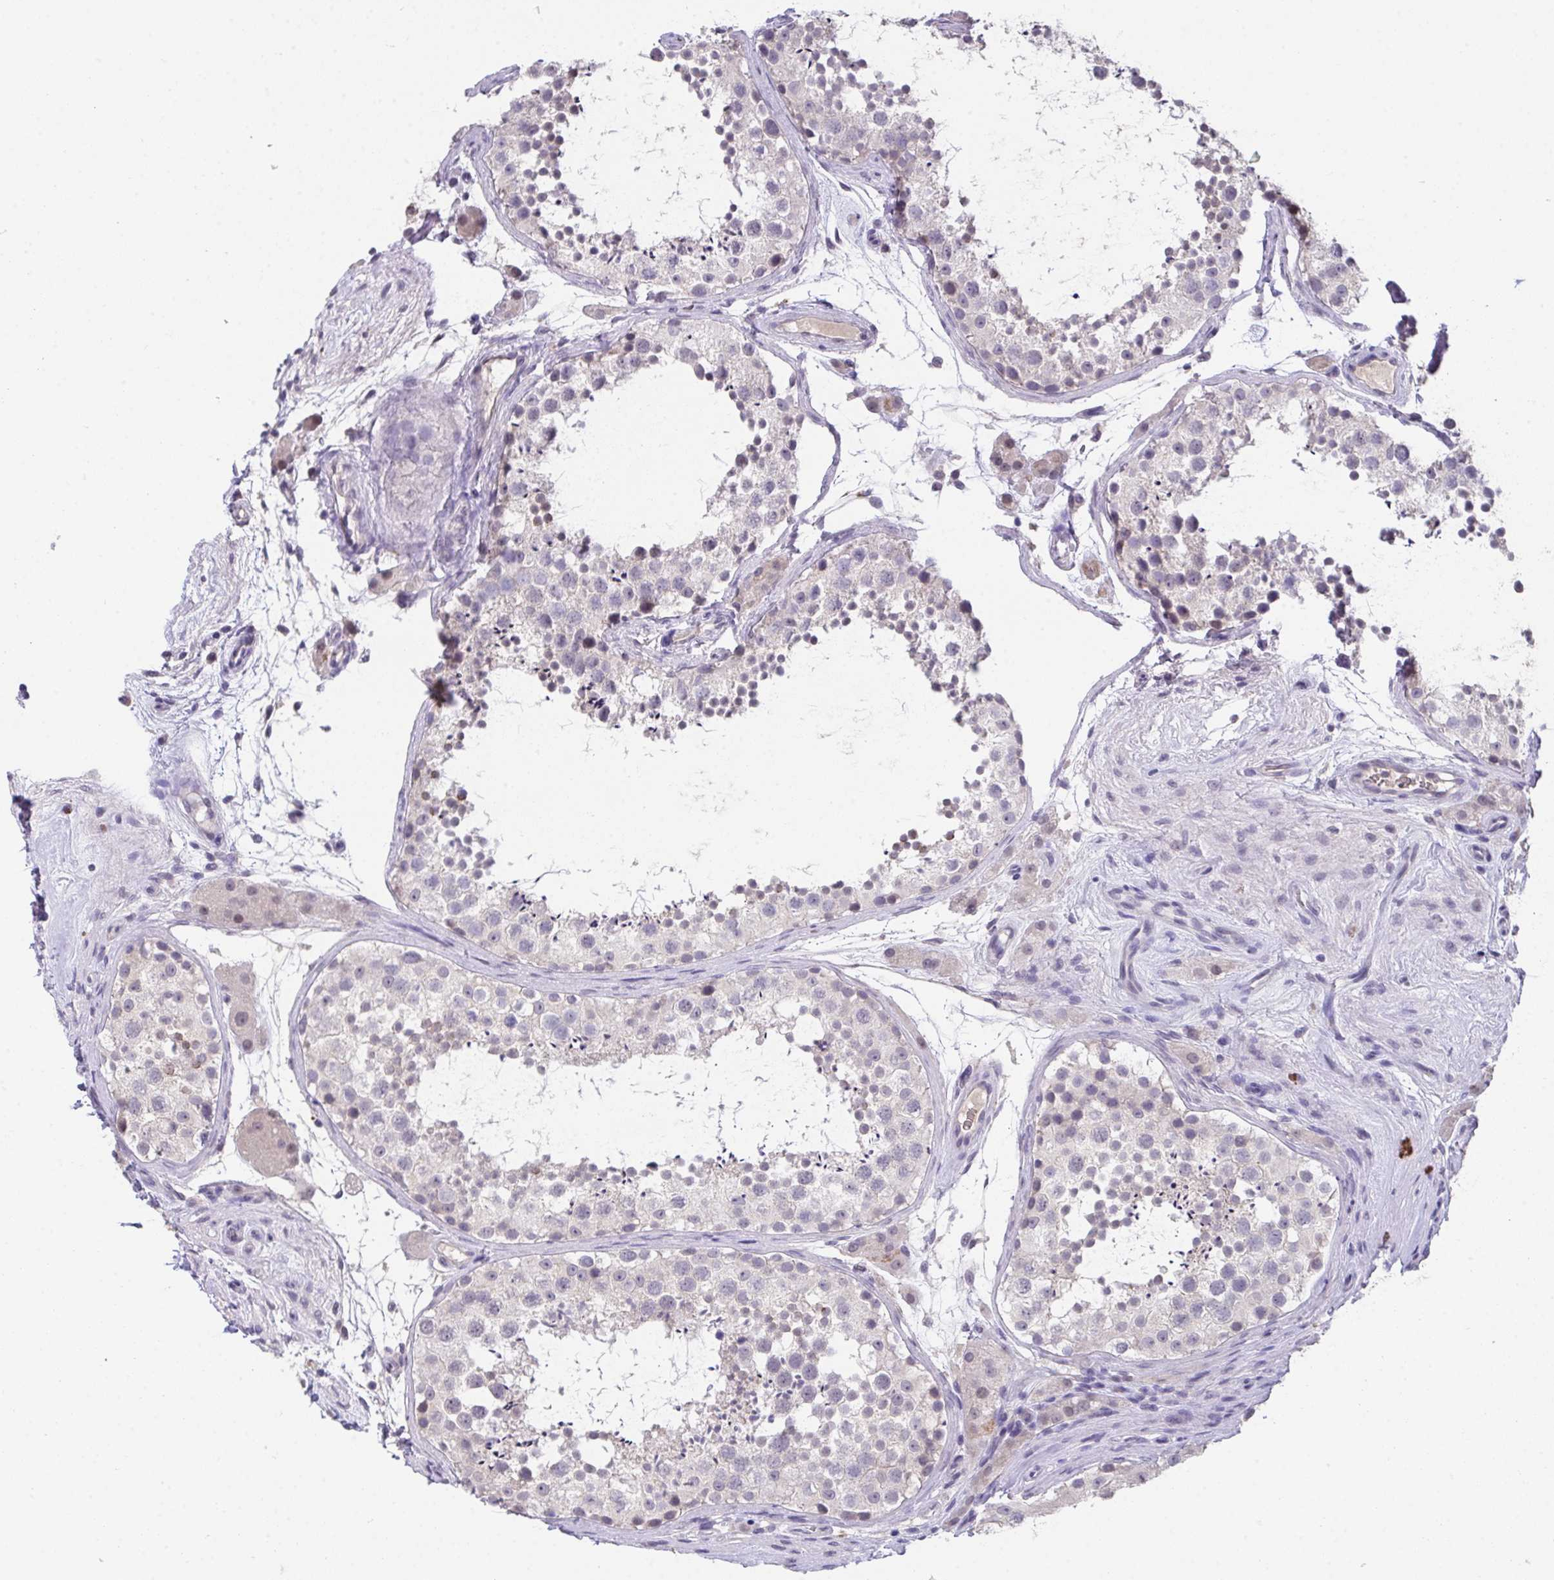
{"staining": {"intensity": "weak", "quantity": "<25%", "location": "nuclear"}, "tissue": "testis", "cell_type": "Cells in seminiferous ducts", "image_type": "normal", "snomed": [{"axis": "morphology", "description": "Normal tissue, NOS"}, {"axis": "topography", "description": "Testis"}], "caption": "Immunohistochemistry micrograph of normal testis: human testis stained with DAB (3,3'-diaminobenzidine) demonstrates no significant protein positivity in cells in seminiferous ducts. Brightfield microscopy of immunohistochemistry stained with DAB (brown) and hematoxylin (blue), captured at high magnification.", "gene": "GLTPD2", "patient": {"sex": "male", "age": 41}}